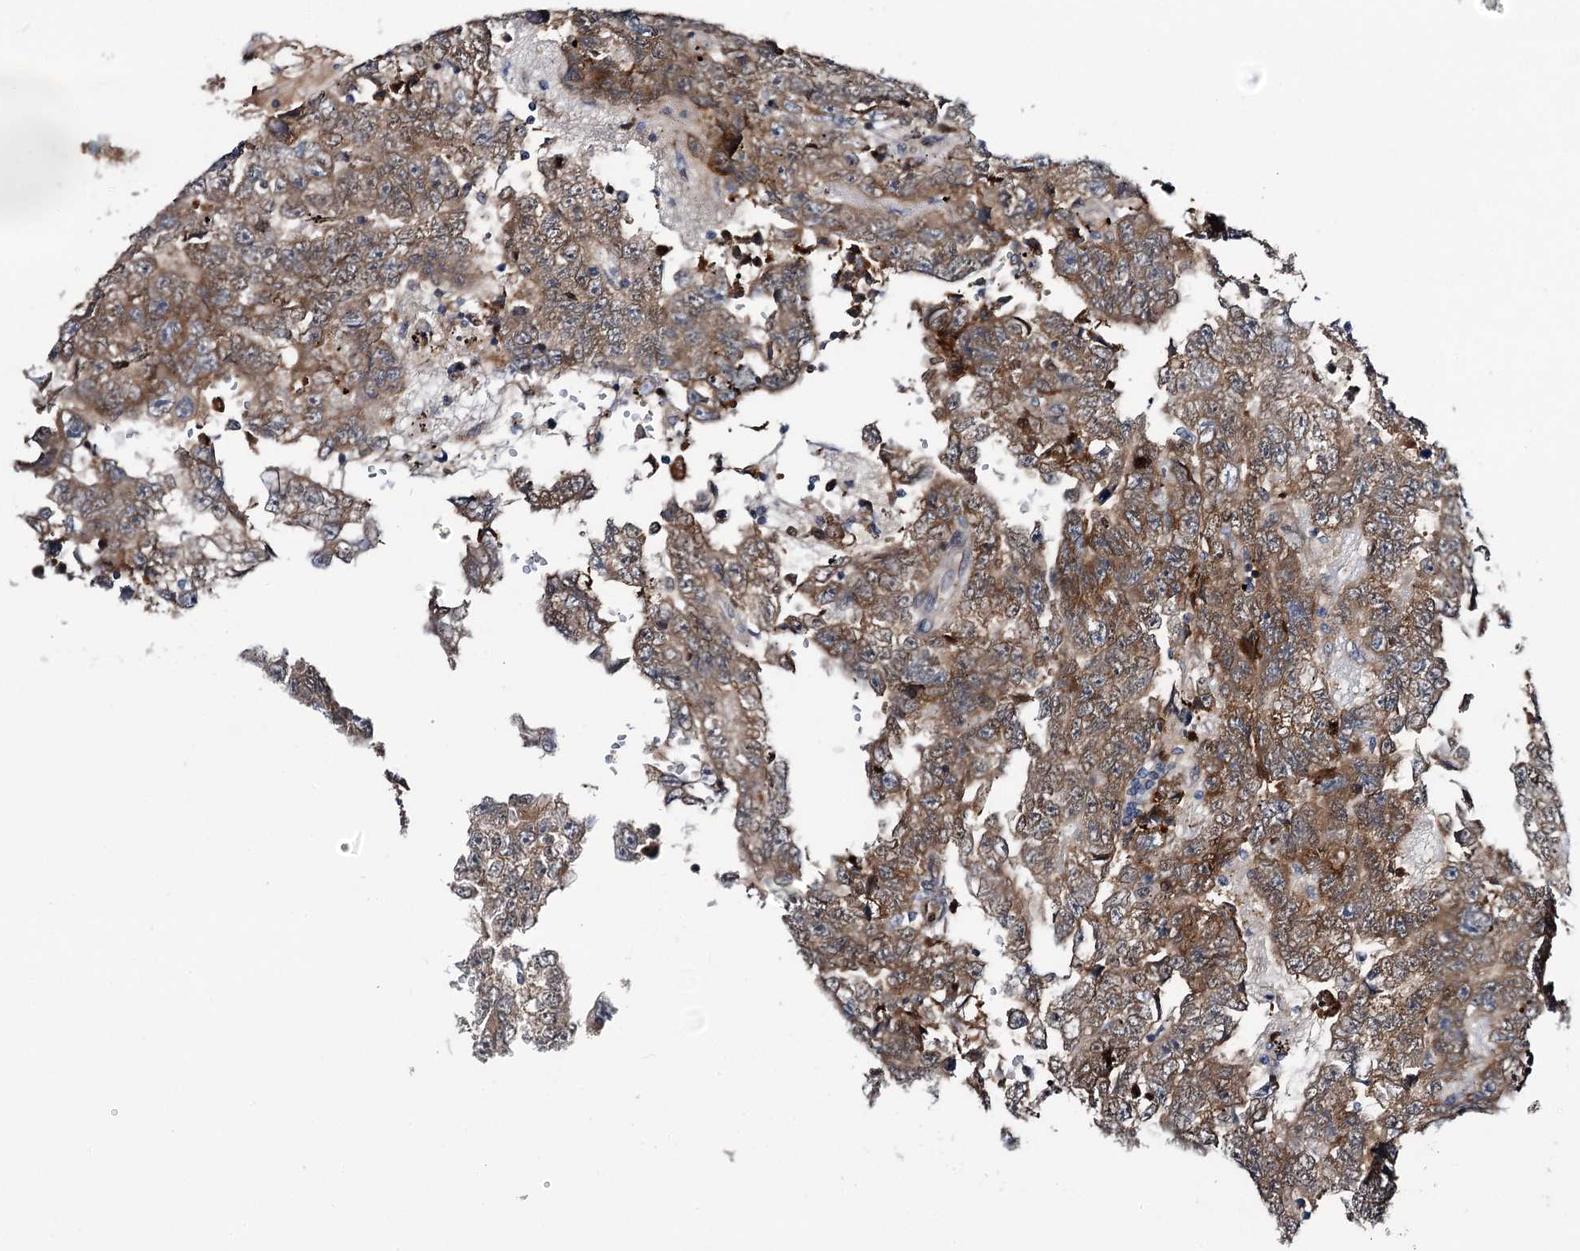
{"staining": {"intensity": "moderate", "quantity": ">75%", "location": "cytoplasmic/membranous"}, "tissue": "testis cancer", "cell_type": "Tumor cells", "image_type": "cancer", "snomed": [{"axis": "morphology", "description": "Carcinoma, Embryonal, NOS"}, {"axis": "topography", "description": "Testis"}], "caption": "Immunohistochemical staining of testis embryonal carcinoma shows moderate cytoplasmic/membranous protein staining in about >75% of tumor cells.", "gene": "NCAPD2", "patient": {"sex": "male", "age": 25}}